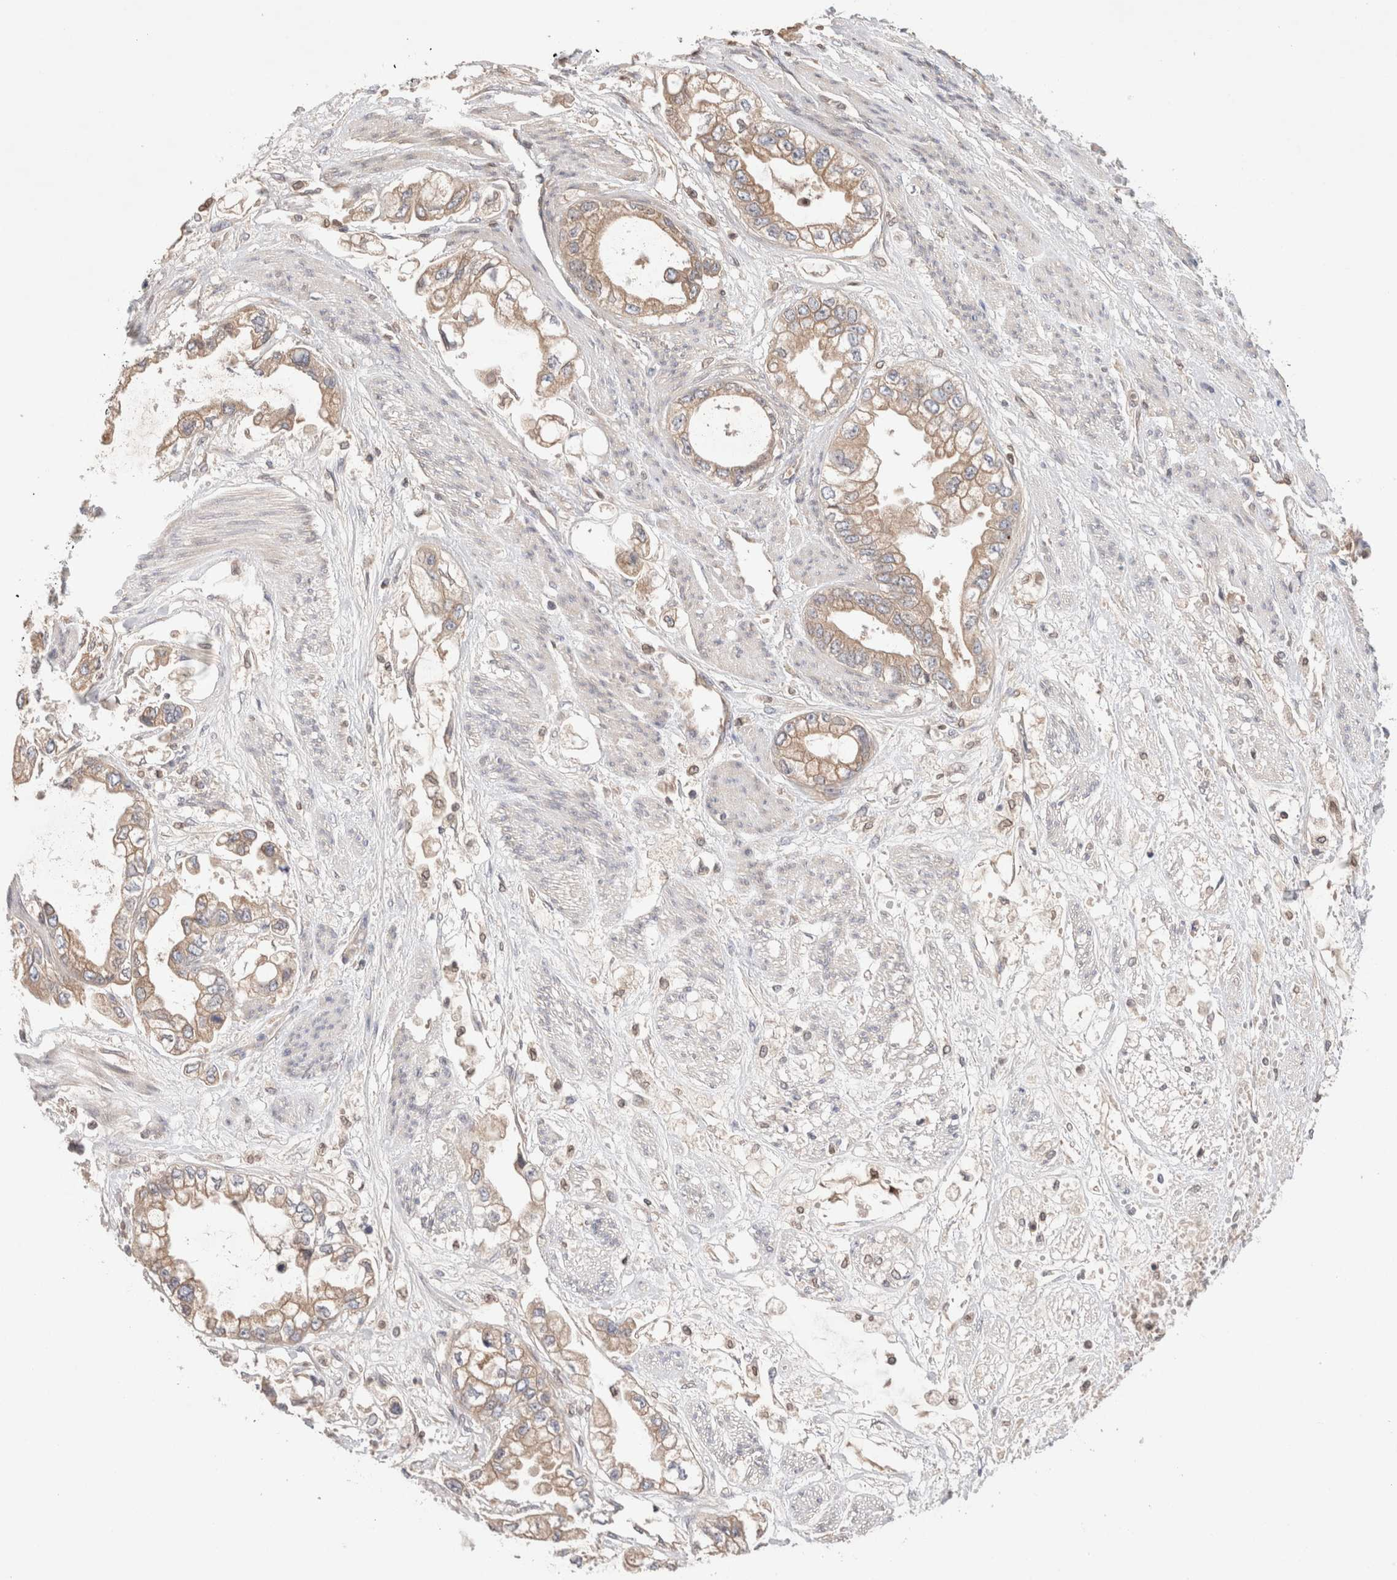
{"staining": {"intensity": "moderate", "quantity": ">75%", "location": "cytoplasmic/membranous"}, "tissue": "stomach cancer", "cell_type": "Tumor cells", "image_type": "cancer", "snomed": [{"axis": "morphology", "description": "Adenocarcinoma, NOS"}, {"axis": "topography", "description": "Stomach"}], "caption": "Immunohistochemical staining of human adenocarcinoma (stomach) reveals moderate cytoplasmic/membranous protein positivity in about >75% of tumor cells.", "gene": "SIKE1", "patient": {"sex": "male", "age": 62}}